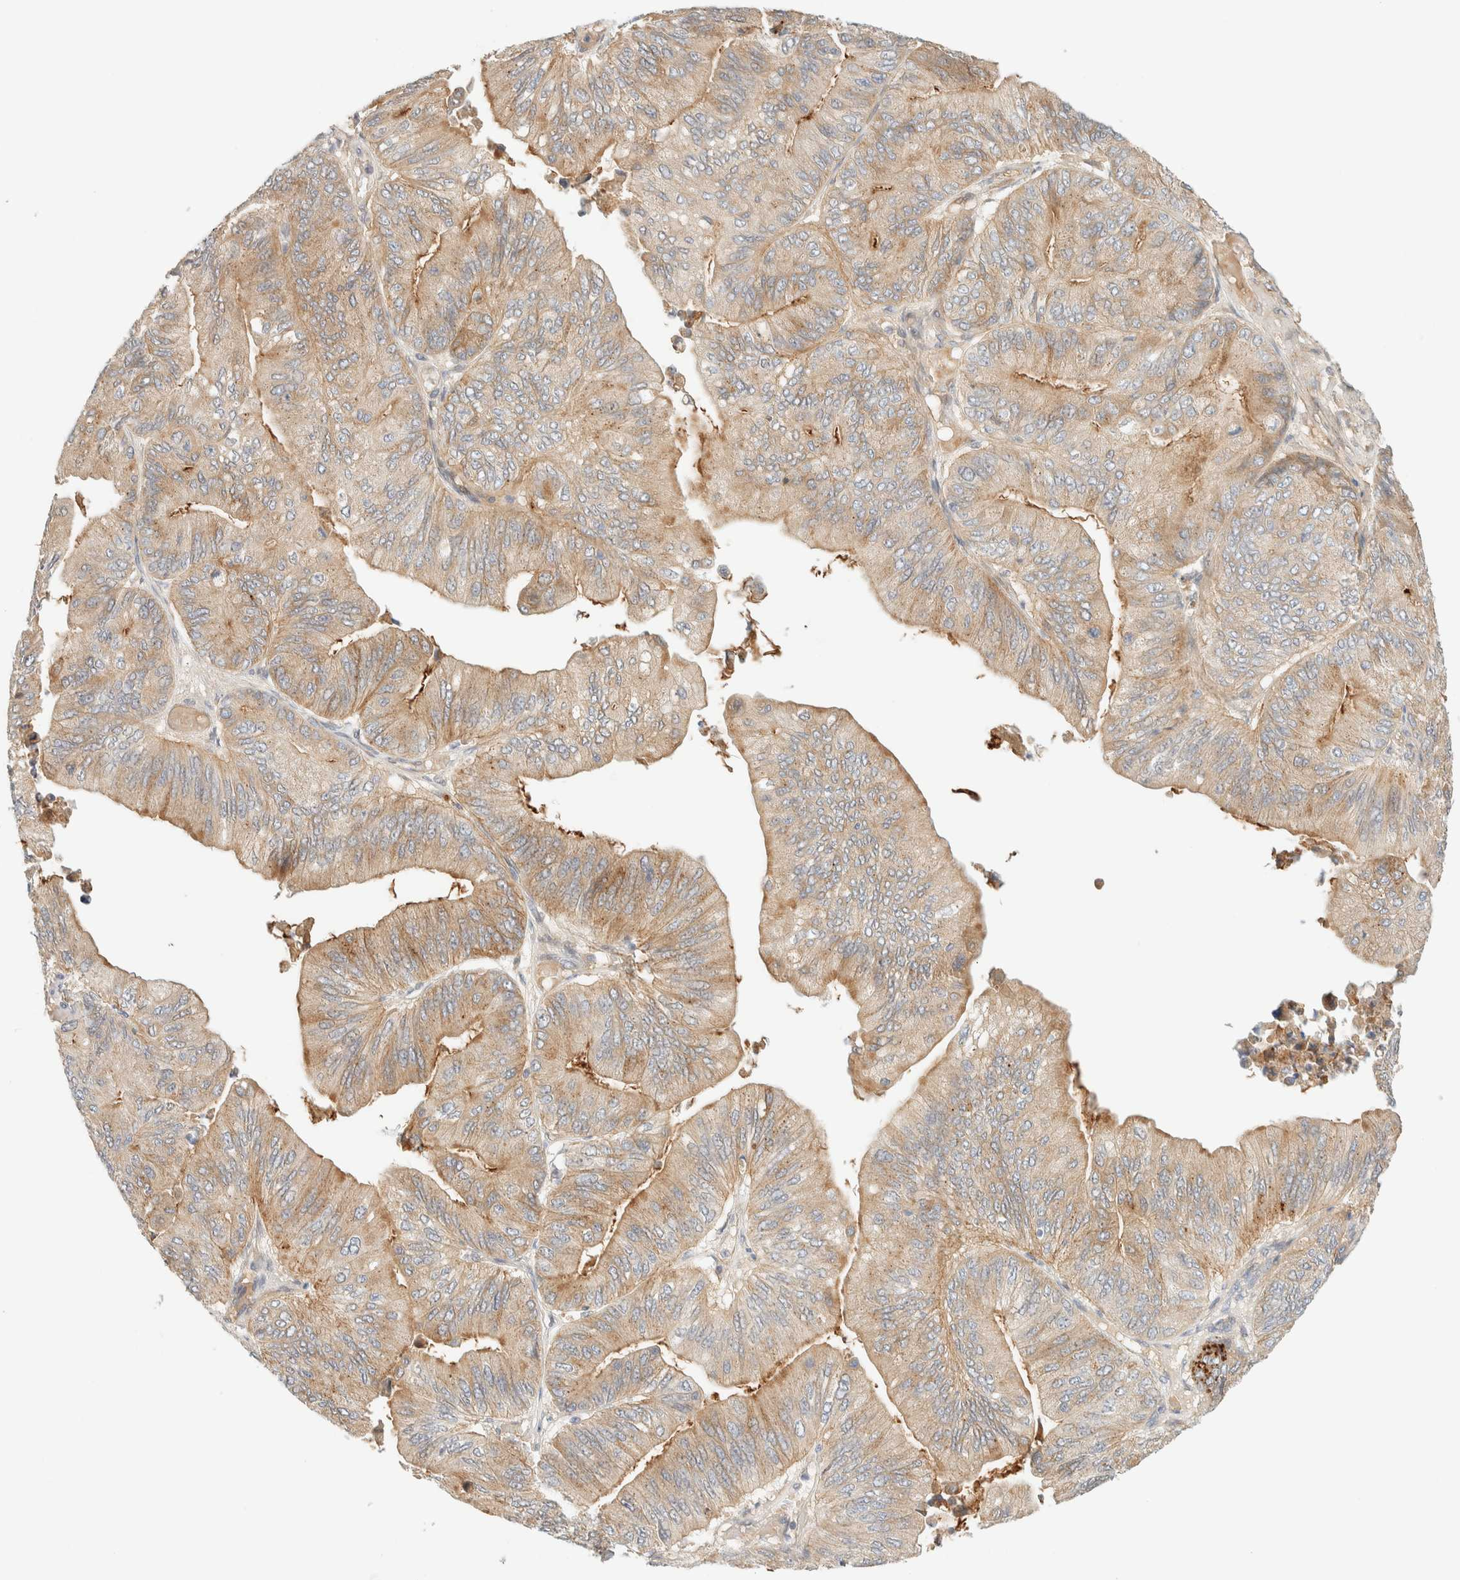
{"staining": {"intensity": "moderate", "quantity": ">75%", "location": "cytoplasmic/membranous"}, "tissue": "ovarian cancer", "cell_type": "Tumor cells", "image_type": "cancer", "snomed": [{"axis": "morphology", "description": "Cystadenocarcinoma, mucinous, NOS"}, {"axis": "topography", "description": "Ovary"}], "caption": "This photomicrograph demonstrates ovarian mucinous cystadenocarcinoma stained with IHC to label a protein in brown. The cytoplasmic/membranous of tumor cells show moderate positivity for the protein. Nuclei are counter-stained blue.", "gene": "FAT1", "patient": {"sex": "female", "age": 61}}